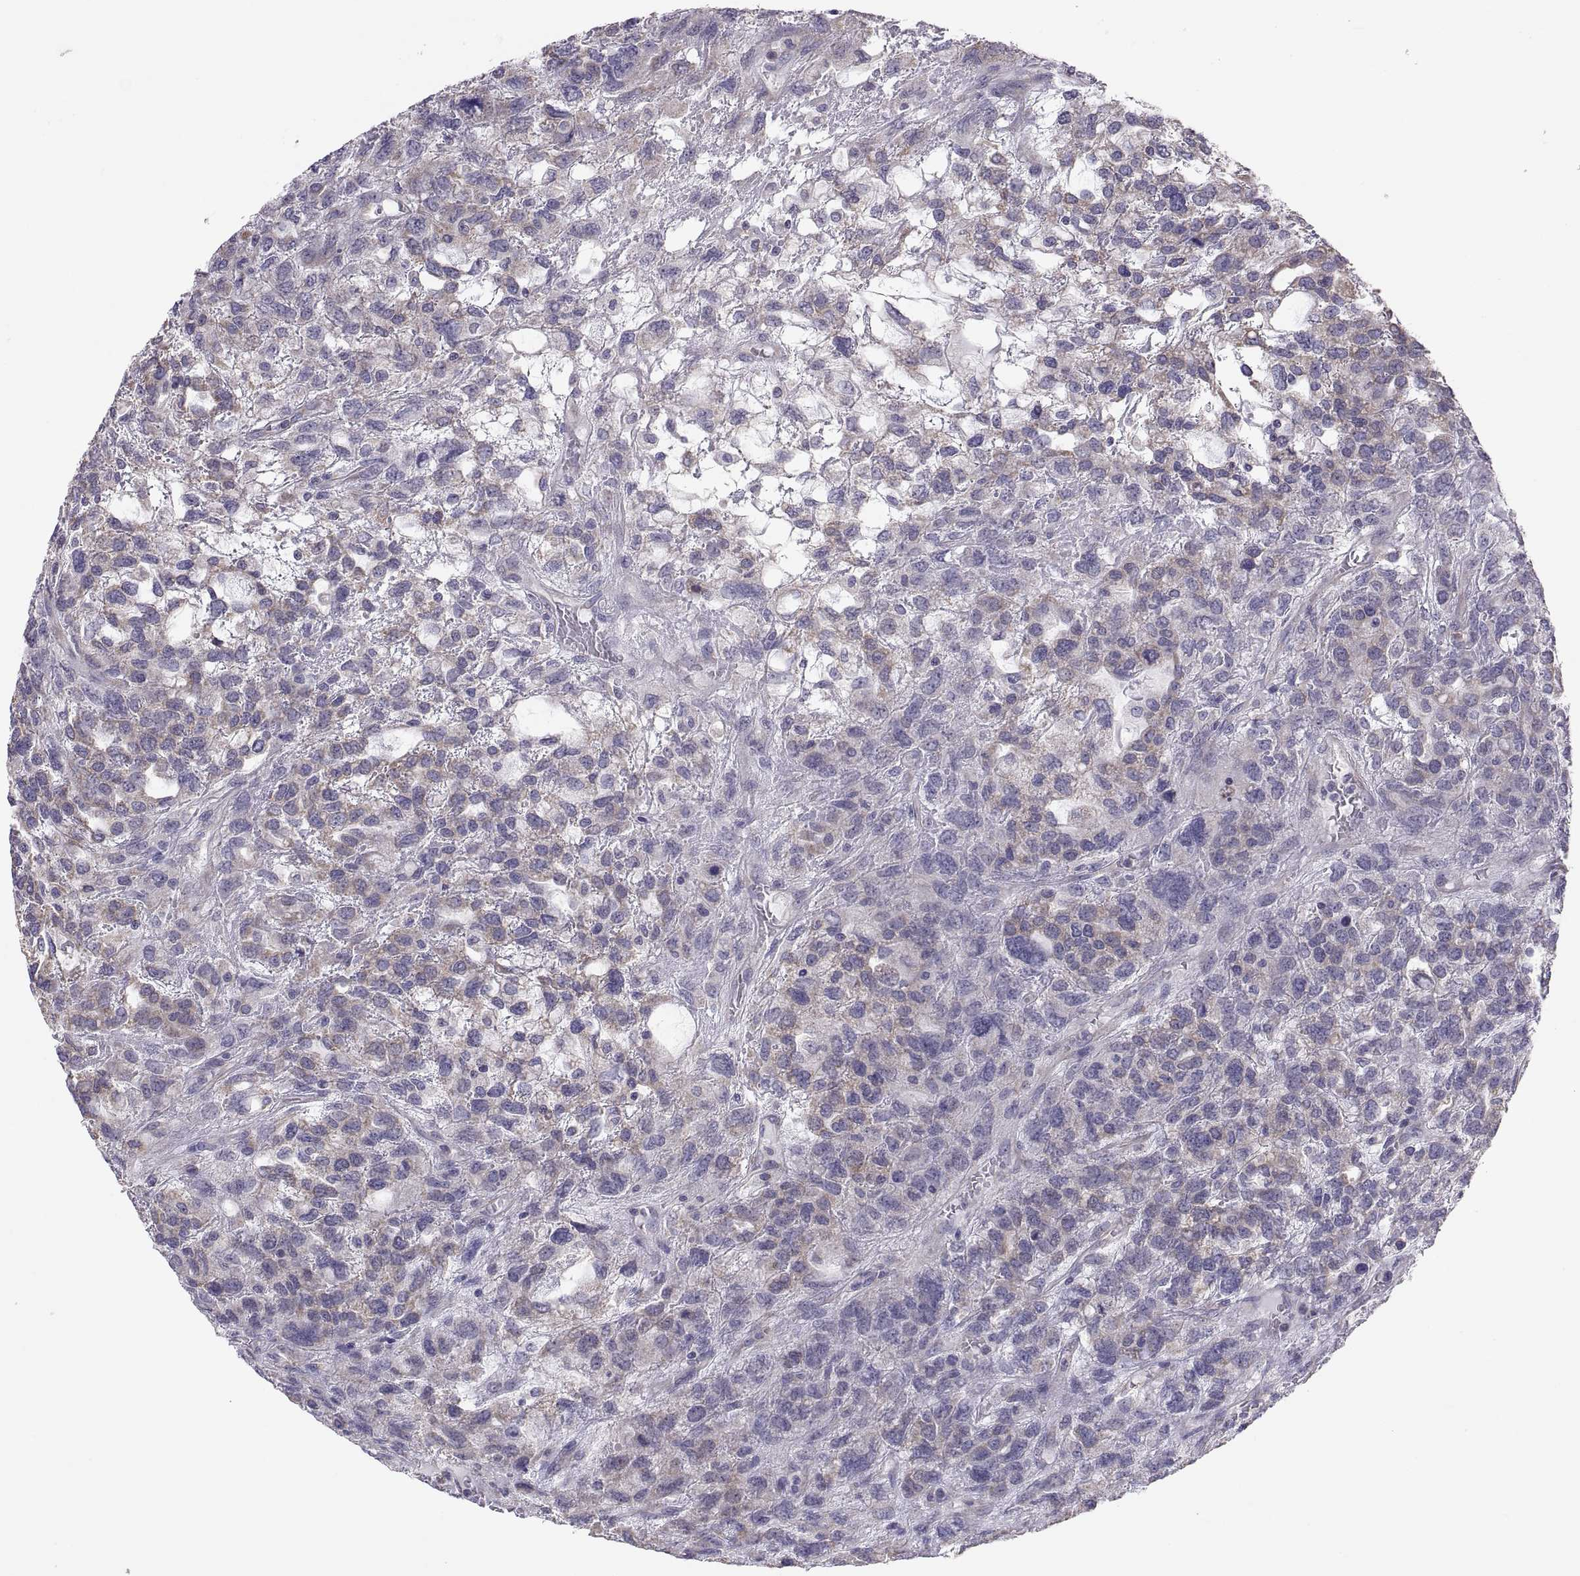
{"staining": {"intensity": "weak", "quantity": "<25%", "location": "cytoplasmic/membranous"}, "tissue": "testis cancer", "cell_type": "Tumor cells", "image_type": "cancer", "snomed": [{"axis": "morphology", "description": "Seminoma, NOS"}, {"axis": "topography", "description": "Testis"}], "caption": "An image of testis cancer stained for a protein reveals no brown staining in tumor cells. (DAB (3,3'-diaminobenzidine) immunohistochemistry, high magnification).", "gene": "TNNC1", "patient": {"sex": "male", "age": 52}}